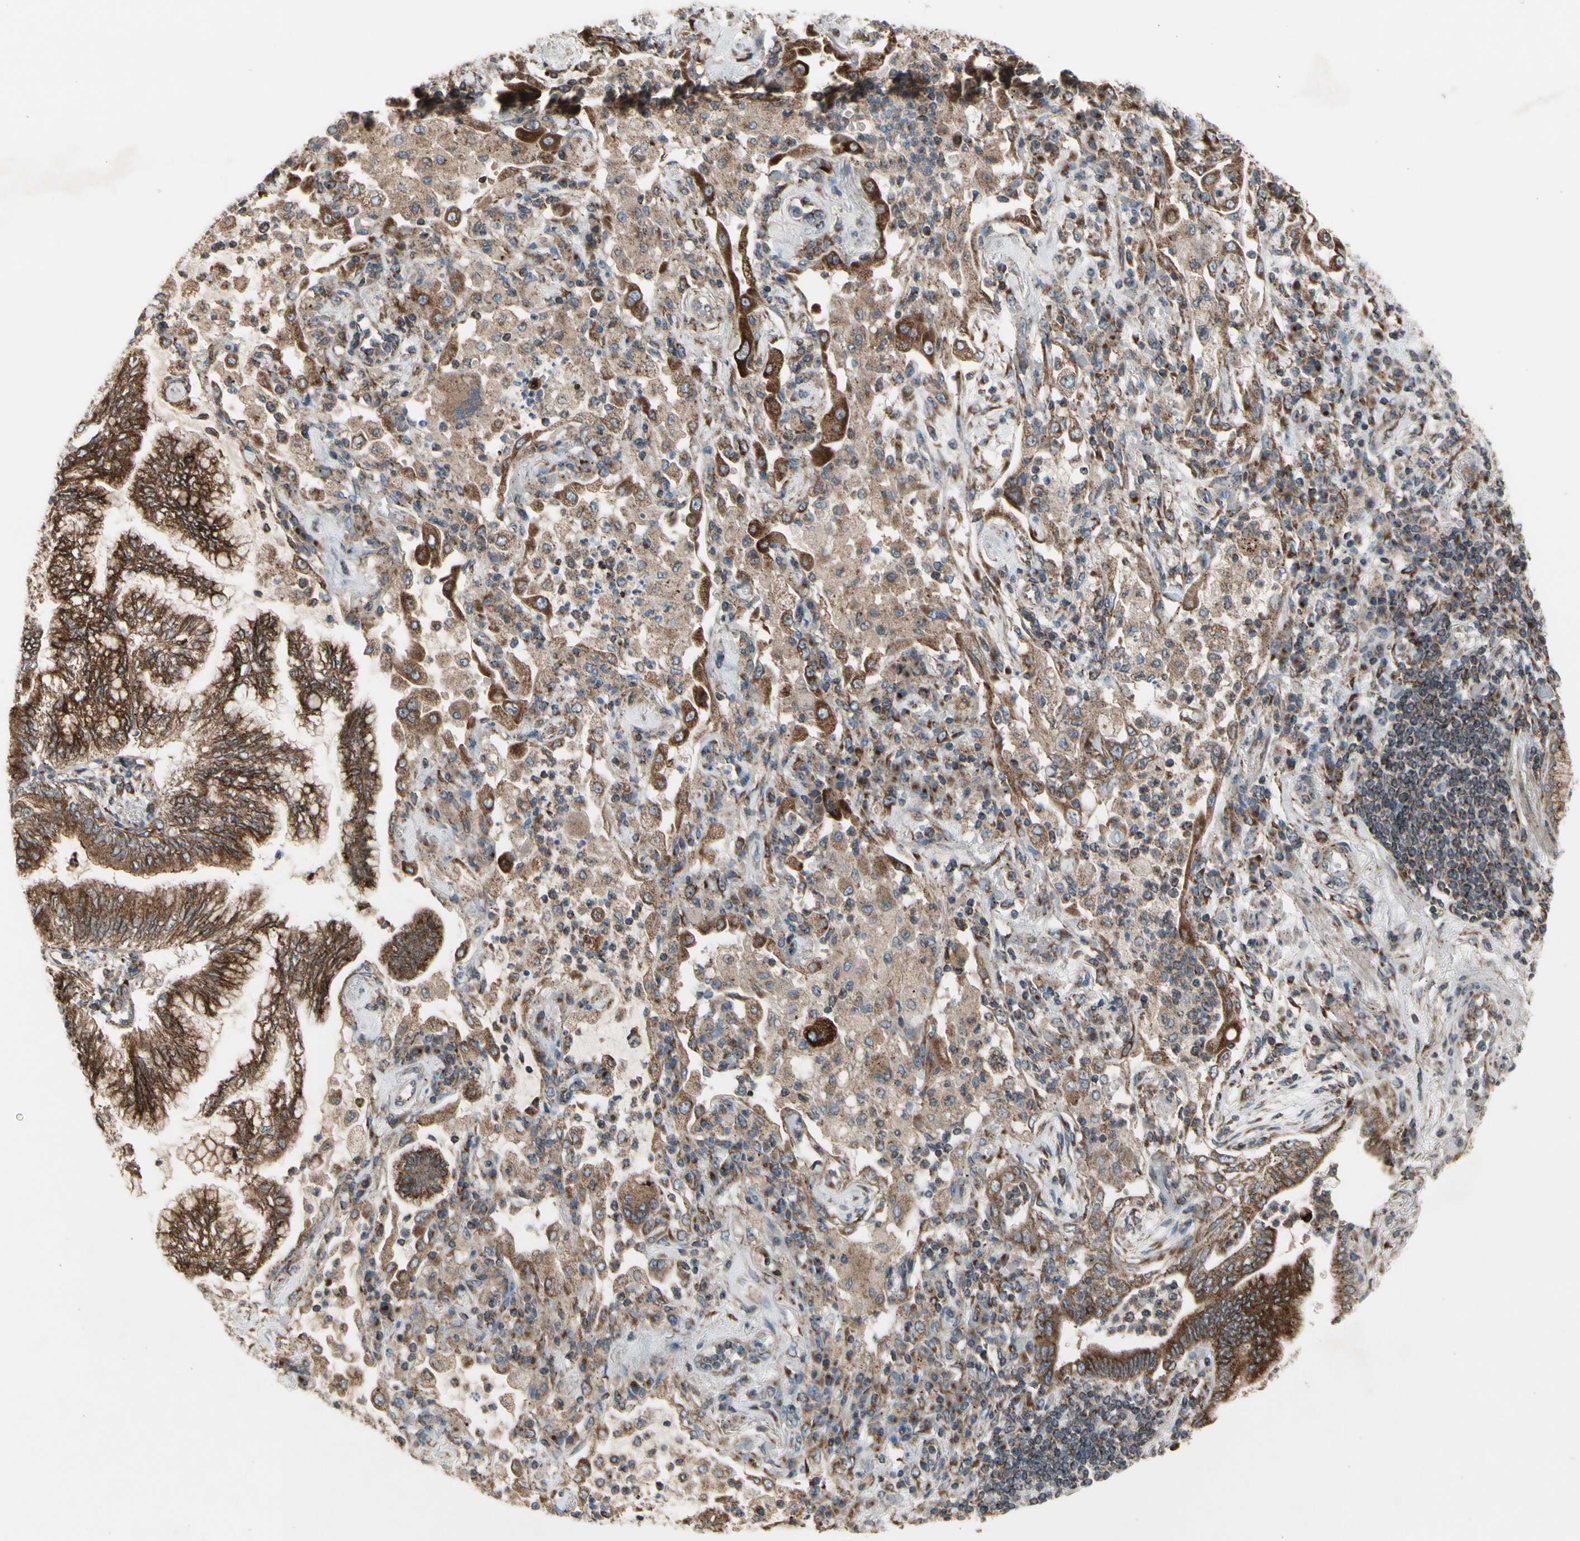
{"staining": {"intensity": "strong", "quantity": ">75%", "location": "cytoplasmic/membranous"}, "tissue": "lung cancer", "cell_type": "Tumor cells", "image_type": "cancer", "snomed": [{"axis": "morphology", "description": "Normal tissue, NOS"}, {"axis": "morphology", "description": "Adenocarcinoma, NOS"}, {"axis": "topography", "description": "Bronchus"}, {"axis": "topography", "description": "Lung"}], "caption": "Immunohistochemistry micrograph of neoplastic tissue: lung adenocarcinoma stained using IHC shows high levels of strong protein expression localized specifically in the cytoplasmic/membranous of tumor cells, appearing as a cytoplasmic/membranous brown color.", "gene": "SLC39A9", "patient": {"sex": "female", "age": 70}}